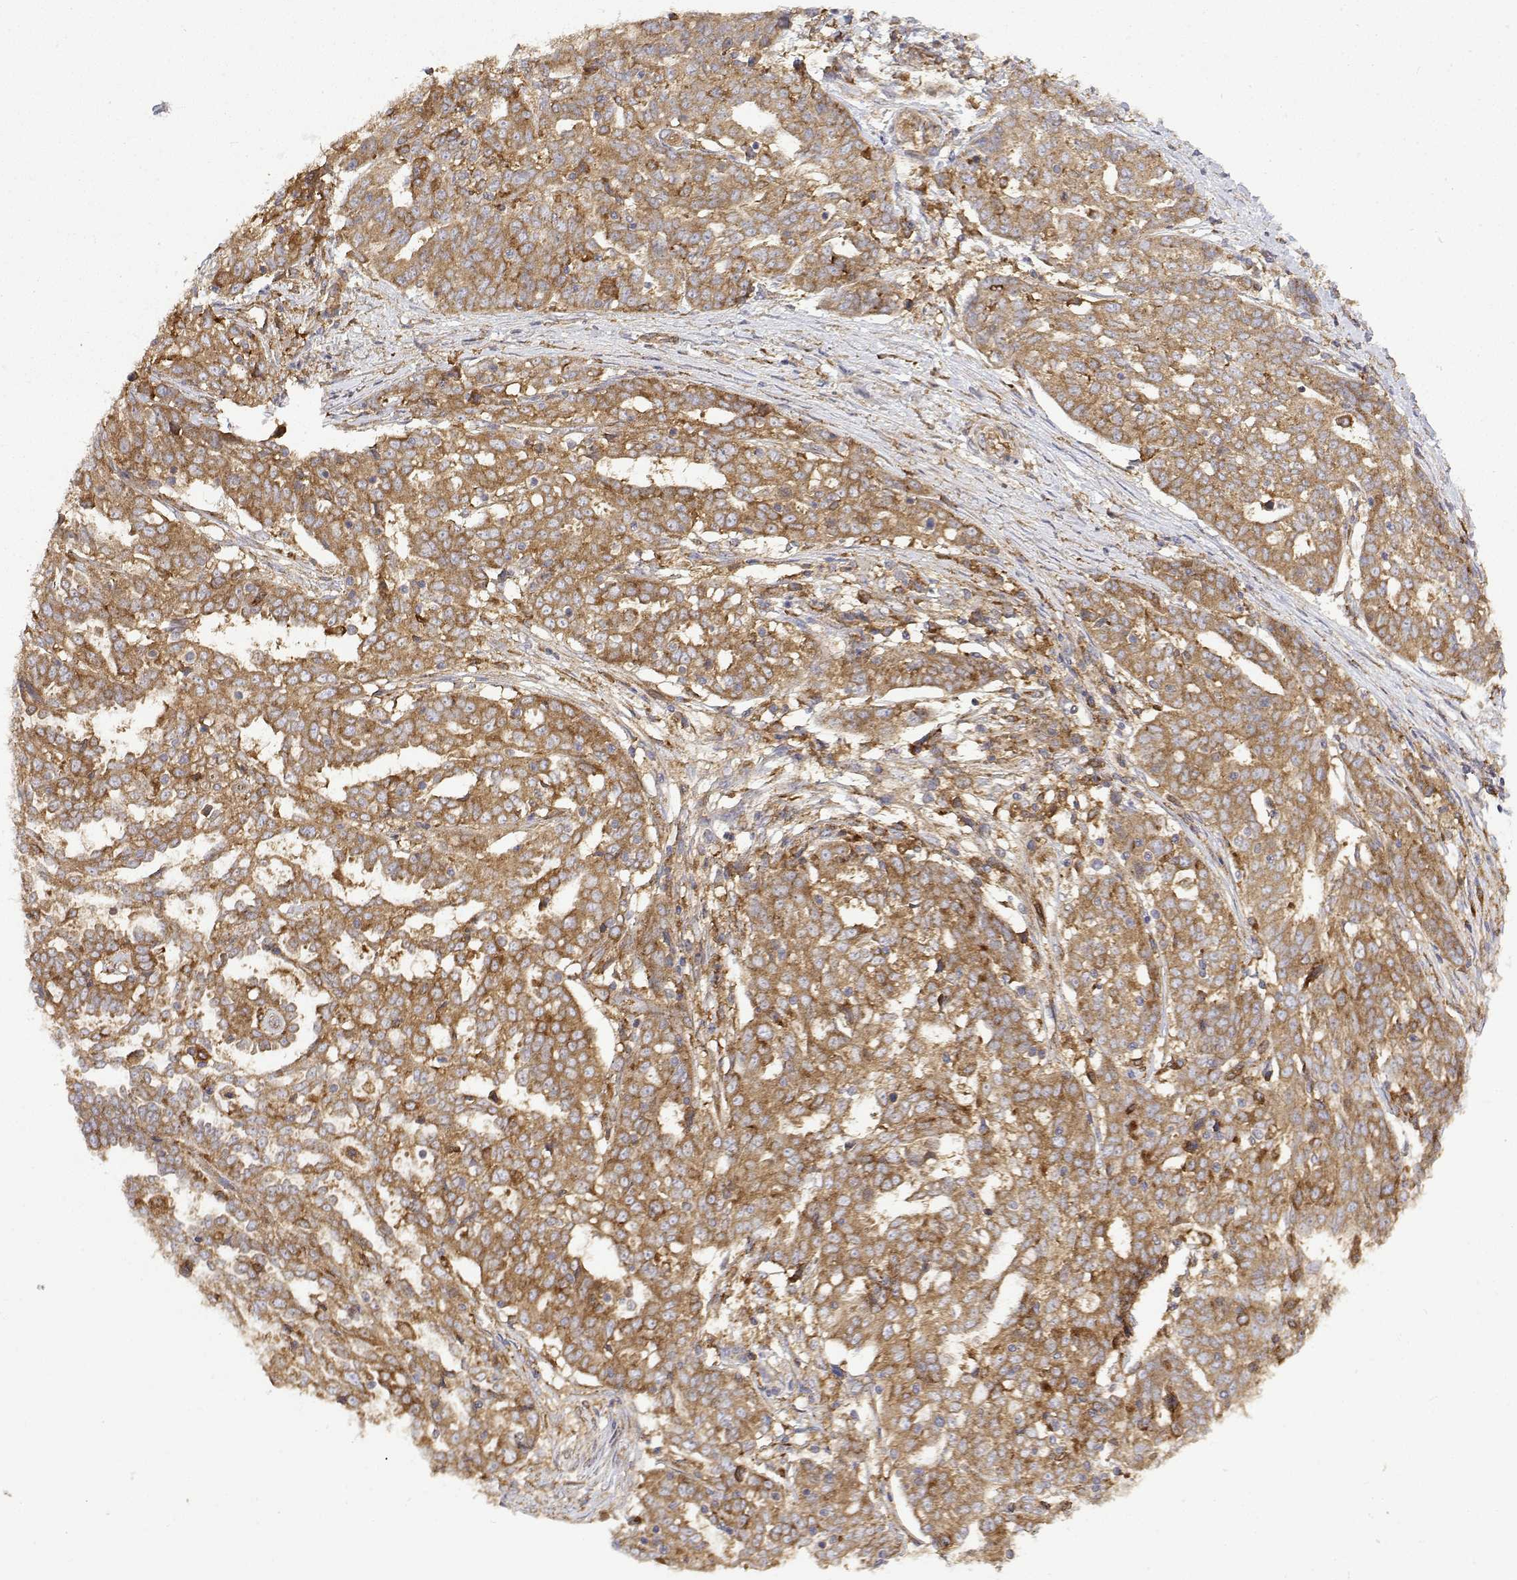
{"staining": {"intensity": "moderate", "quantity": ">75%", "location": "cytoplasmic/membranous"}, "tissue": "ovarian cancer", "cell_type": "Tumor cells", "image_type": "cancer", "snomed": [{"axis": "morphology", "description": "Cystadenocarcinoma, serous, NOS"}, {"axis": "topography", "description": "Ovary"}], "caption": "High-magnification brightfield microscopy of ovarian serous cystadenocarcinoma stained with DAB (brown) and counterstained with hematoxylin (blue). tumor cells exhibit moderate cytoplasmic/membranous staining is appreciated in about>75% of cells.", "gene": "PACSIN2", "patient": {"sex": "female", "age": 67}}